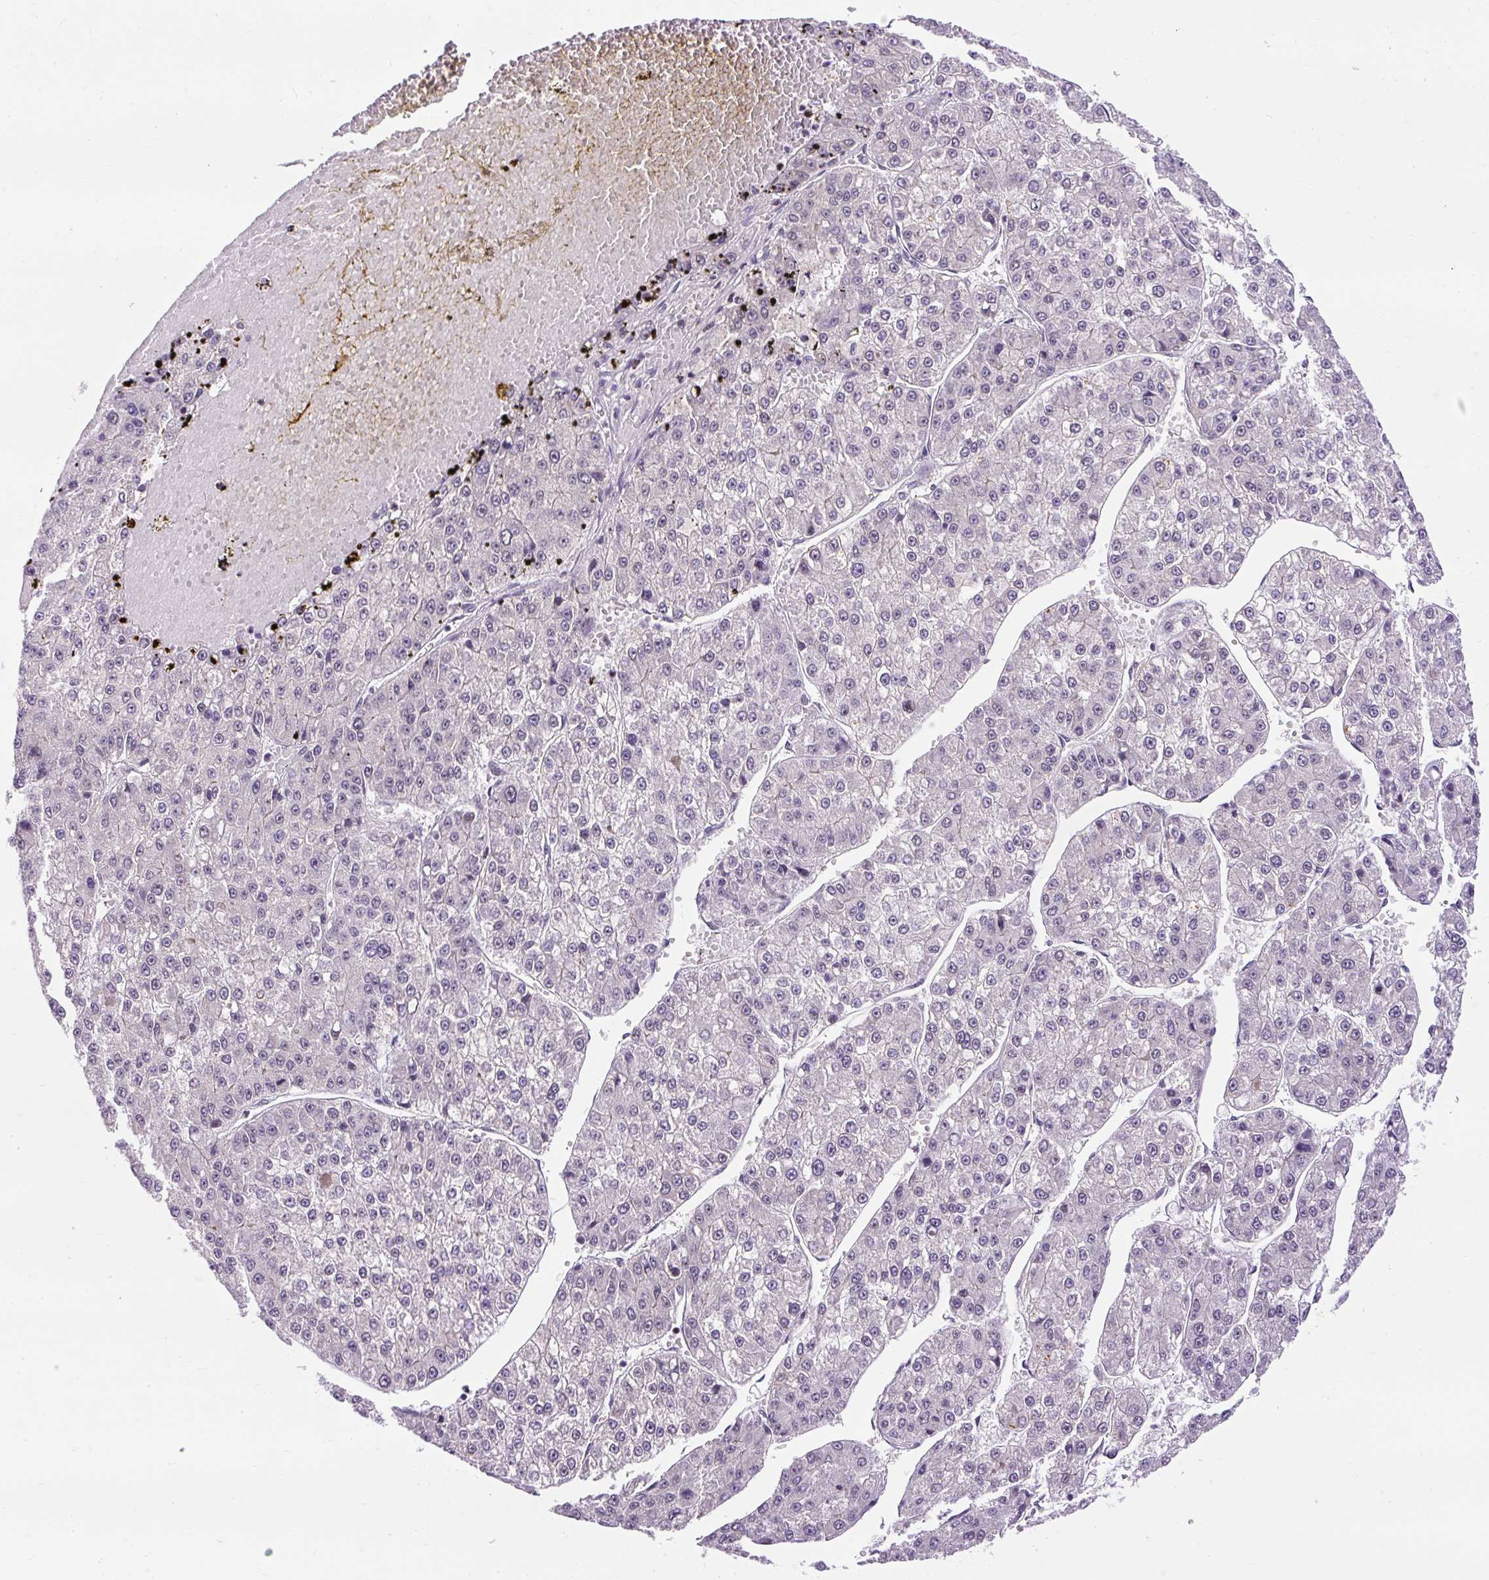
{"staining": {"intensity": "negative", "quantity": "none", "location": "none"}, "tissue": "liver cancer", "cell_type": "Tumor cells", "image_type": "cancer", "snomed": [{"axis": "morphology", "description": "Carcinoma, Hepatocellular, NOS"}, {"axis": "topography", "description": "Liver"}], "caption": "Immunohistochemistry (IHC) image of neoplastic tissue: liver cancer stained with DAB (3,3'-diaminobenzidine) shows no significant protein expression in tumor cells. (Immunohistochemistry (IHC), brightfield microscopy, high magnification).", "gene": "ARHGEF18", "patient": {"sex": "female", "age": 73}}